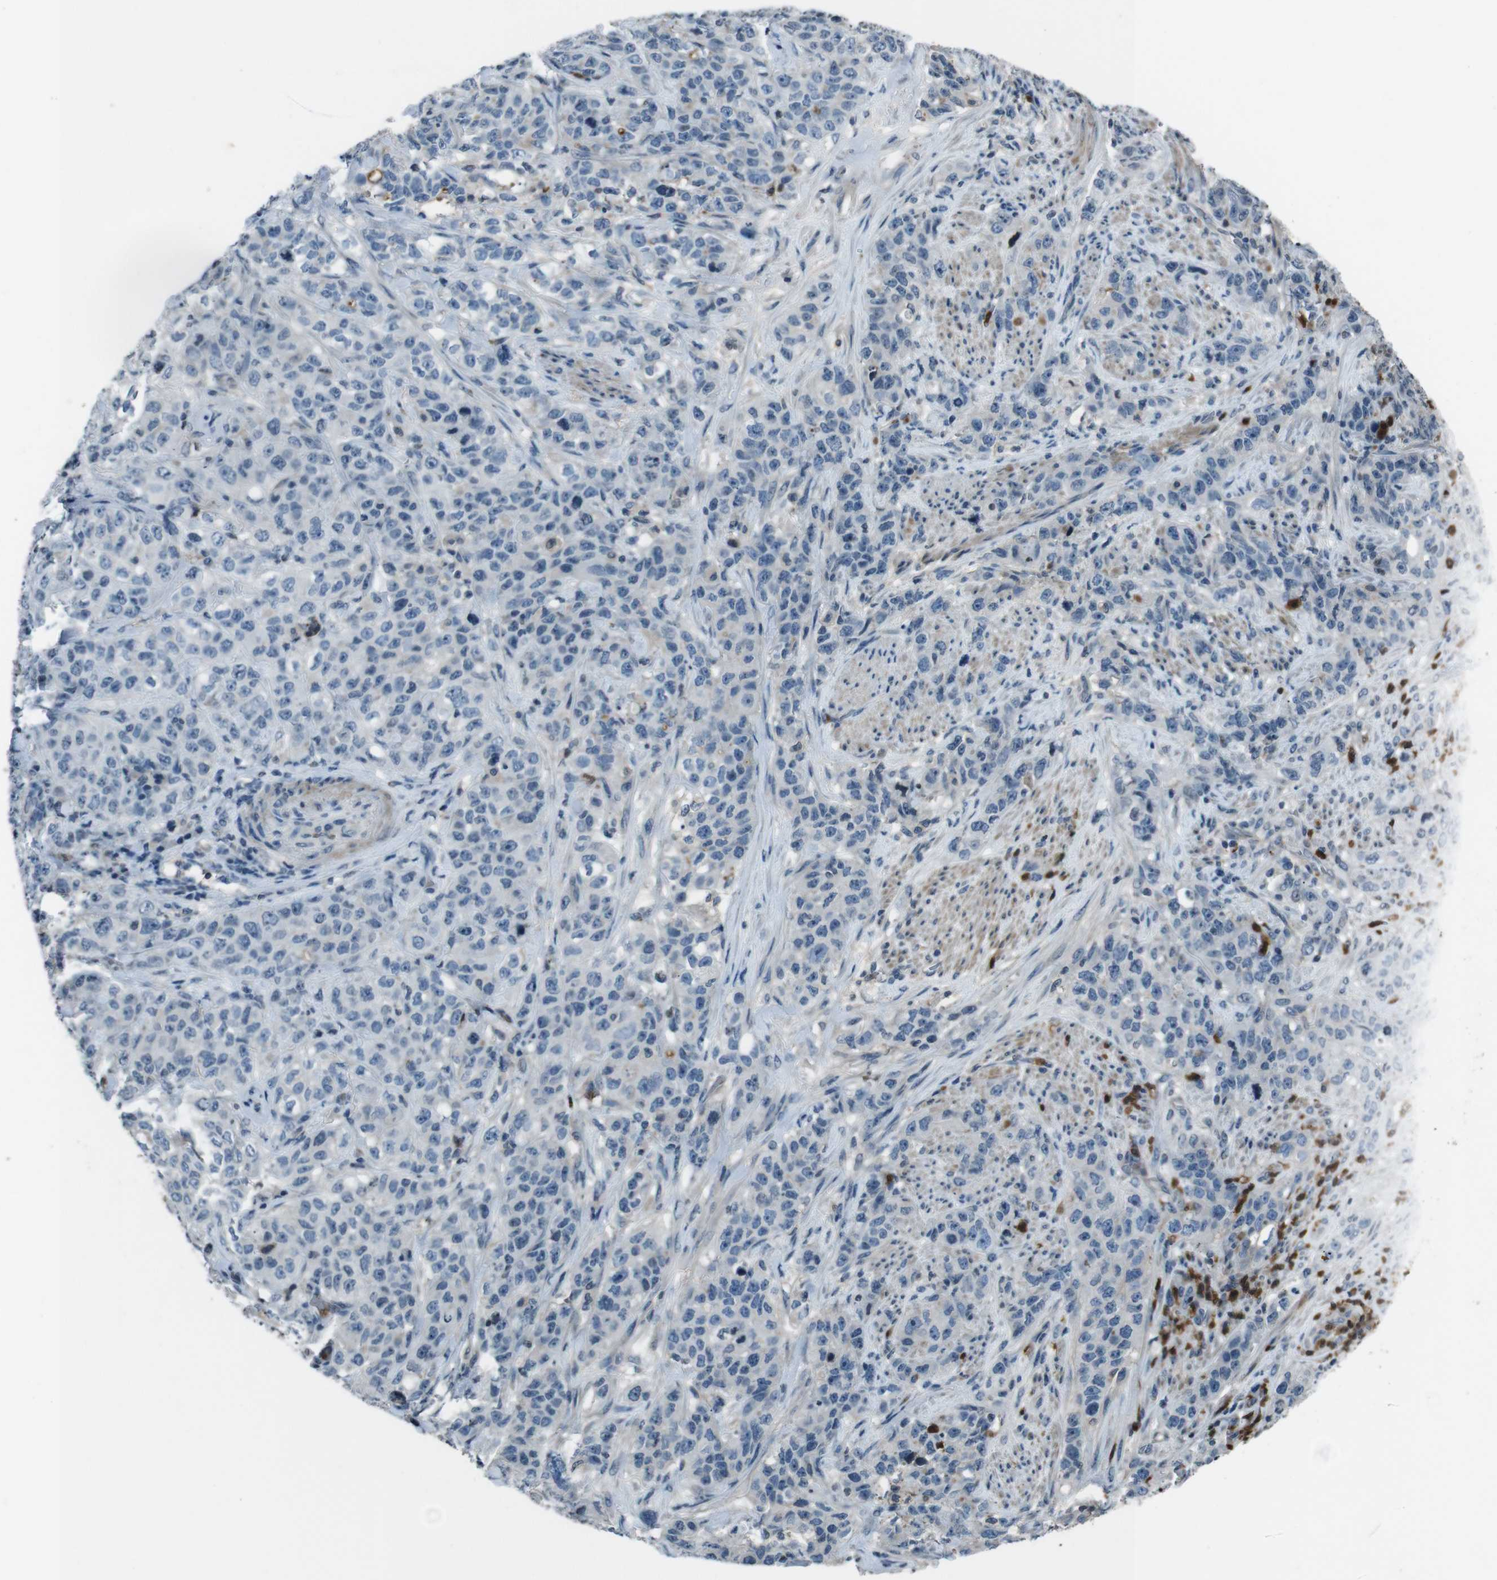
{"staining": {"intensity": "negative", "quantity": "none", "location": "none"}, "tissue": "stomach cancer", "cell_type": "Tumor cells", "image_type": "cancer", "snomed": [{"axis": "morphology", "description": "Adenocarcinoma, NOS"}, {"axis": "topography", "description": "Stomach"}], "caption": "The immunohistochemistry histopathology image has no significant expression in tumor cells of adenocarcinoma (stomach) tissue.", "gene": "UGT1A6", "patient": {"sex": "male", "age": 48}}